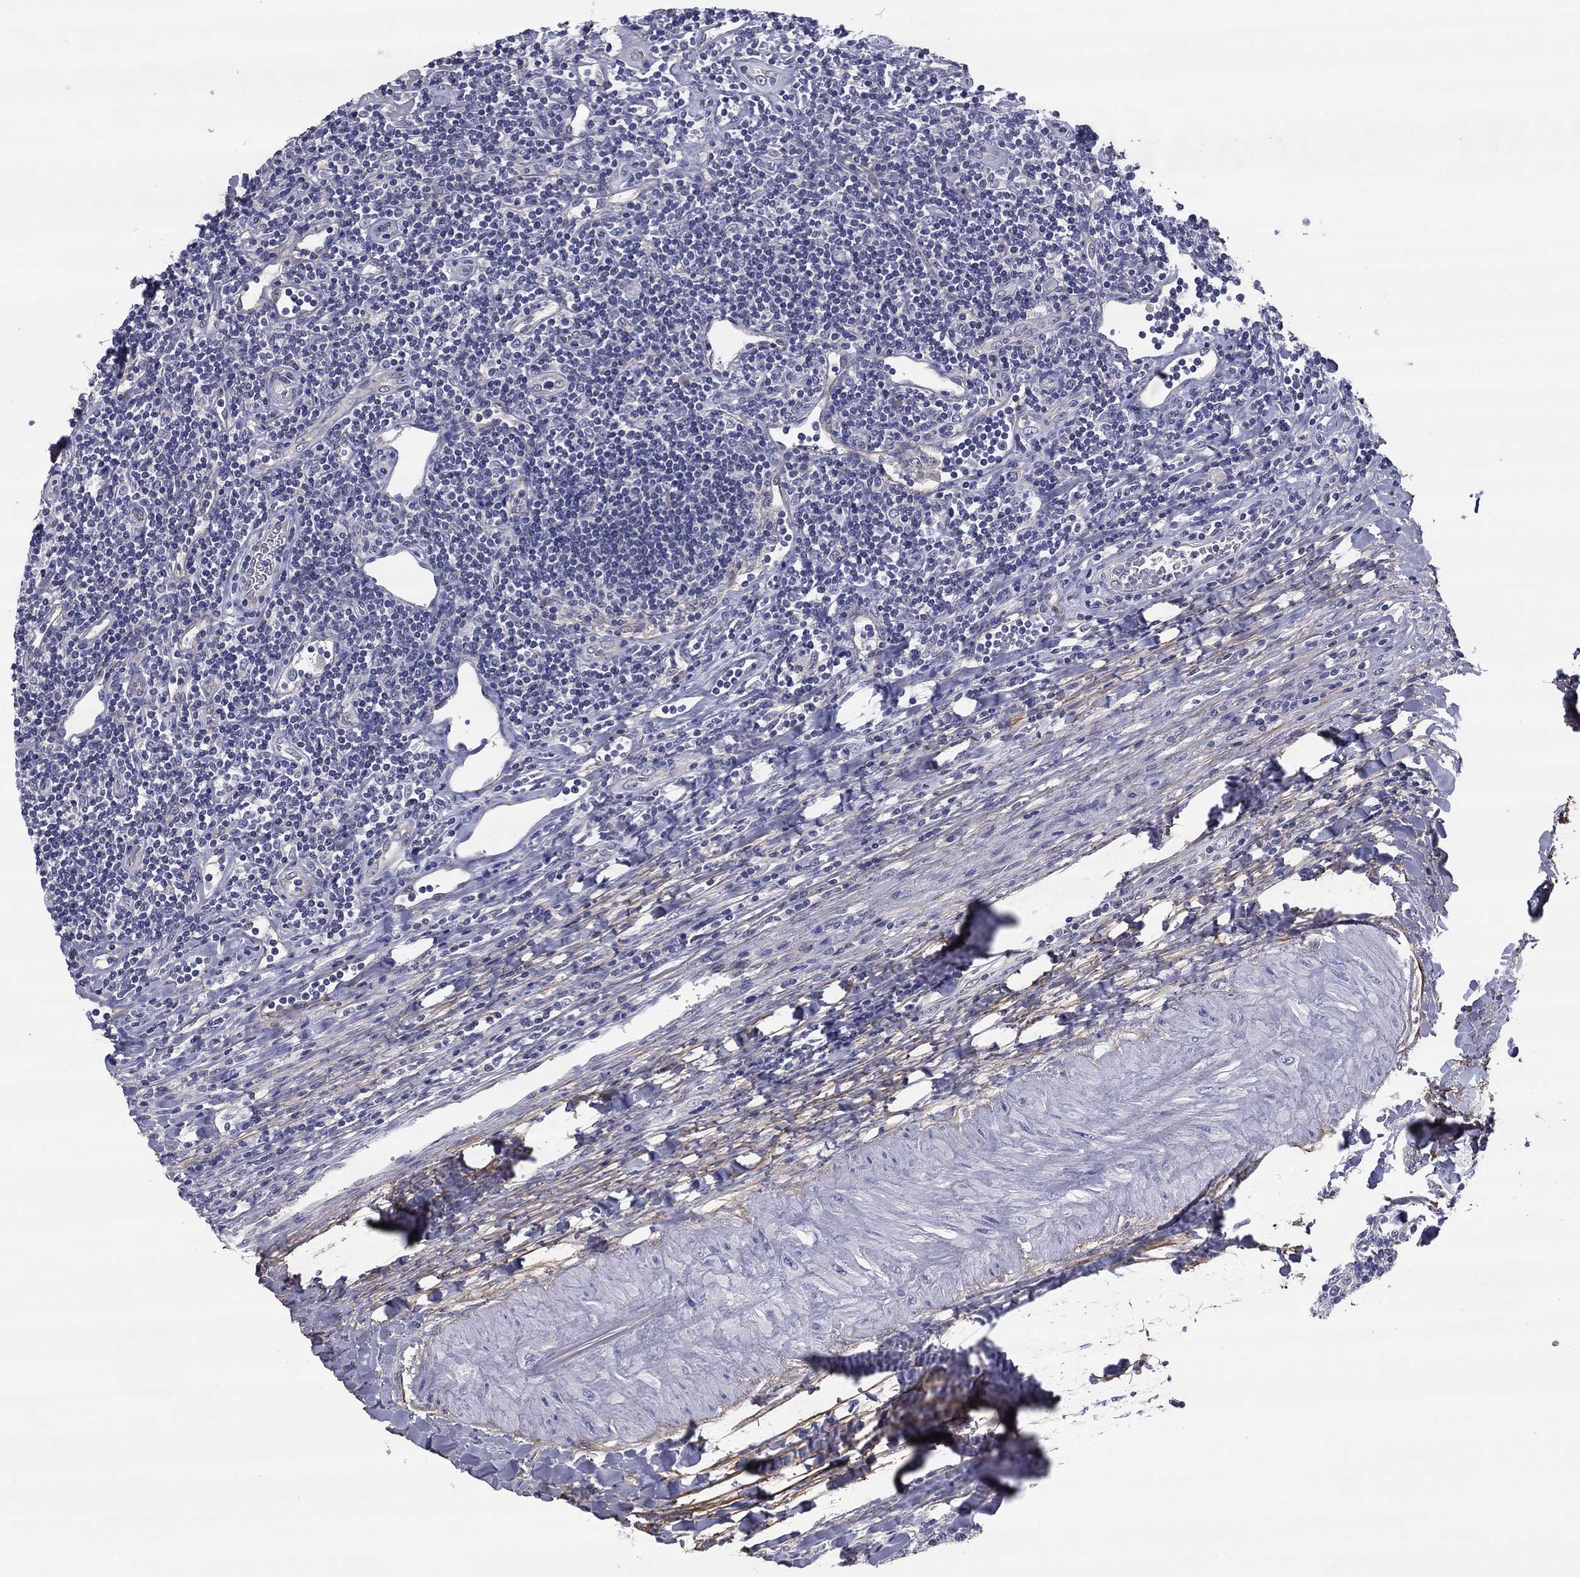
{"staining": {"intensity": "negative", "quantity": "none", "location": "none"}, "tissue": "lymphoma", "cell_type": "Tumor cells", "image_type": "cancer", "snomed": [{"axis": "morphology", "description": "Hodgkin's disease, NOS"}, {"axis": "topography", "description": "Lymph node"}], "caption": "An immunohistochemistry histopathology image of lymphoma is shown. There is no staining in tumor cells of lymphoma. Brightfield microscopy of immunohistochemistry stained with DAB (3,3'-diaminobenzidine) (brown) and hematoxylin (blue), captured at high magnification.", "gene": "REXO5", "patient": {"sex": "male", "age": 40}}